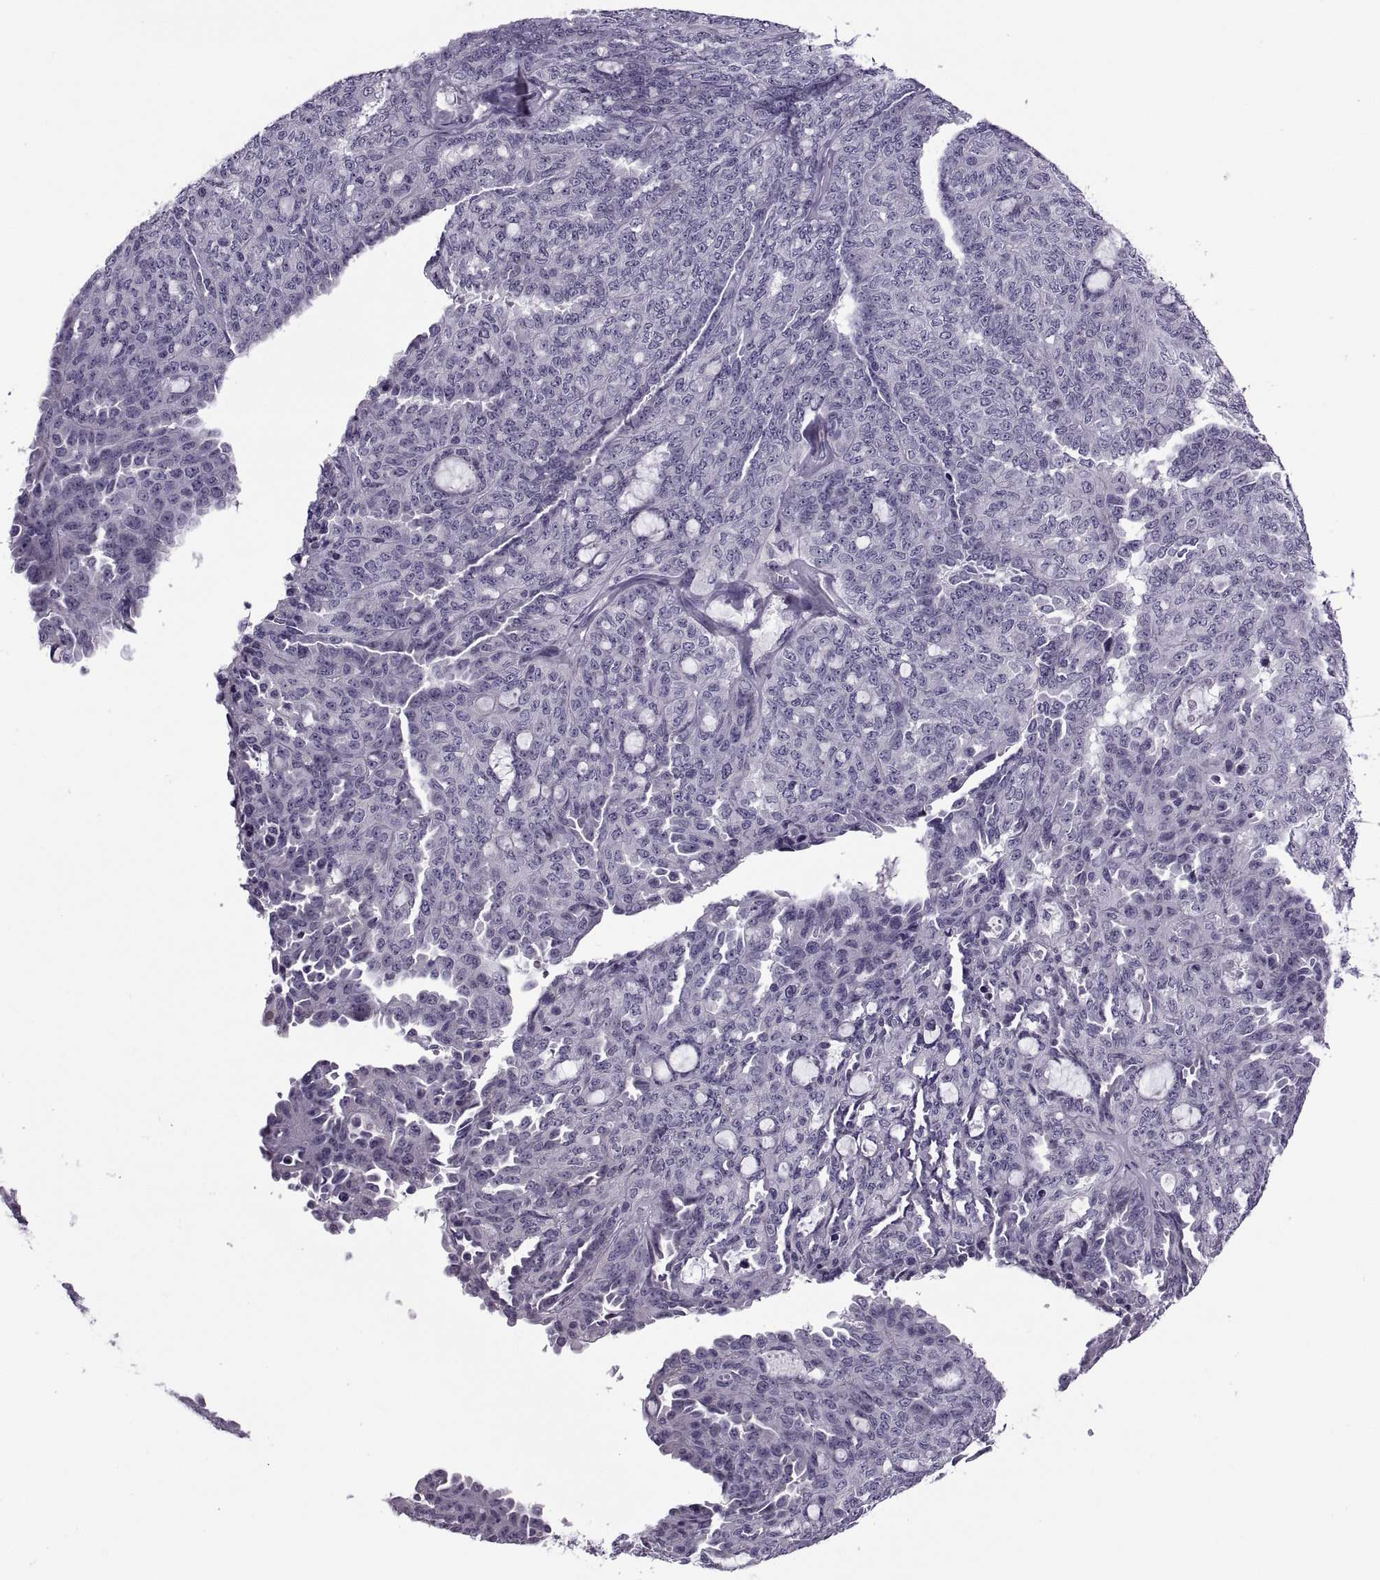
{"staining": {"intensity": "negative", "quantity": "none", "location": "none"}, "tissue": "ovarian cancer", "cell_type": "Tumor cells", "image_type": "cancer", "snomed": [{"axis": "morphology", "description": "Cystadenocarcinoma, serous, NOS"}, {"axis": "topography", "description": "Ovary"}], "caption": "Immunohistochemistry photomicrograph of neoplastic tissue: human ovarian cancer (serous cystadenocarcinoma) stained with DAB shows no significant protein positivity in tumor cells.", "gene": "MAGEB1", "patient": {"sex": "female", "age": 71}}